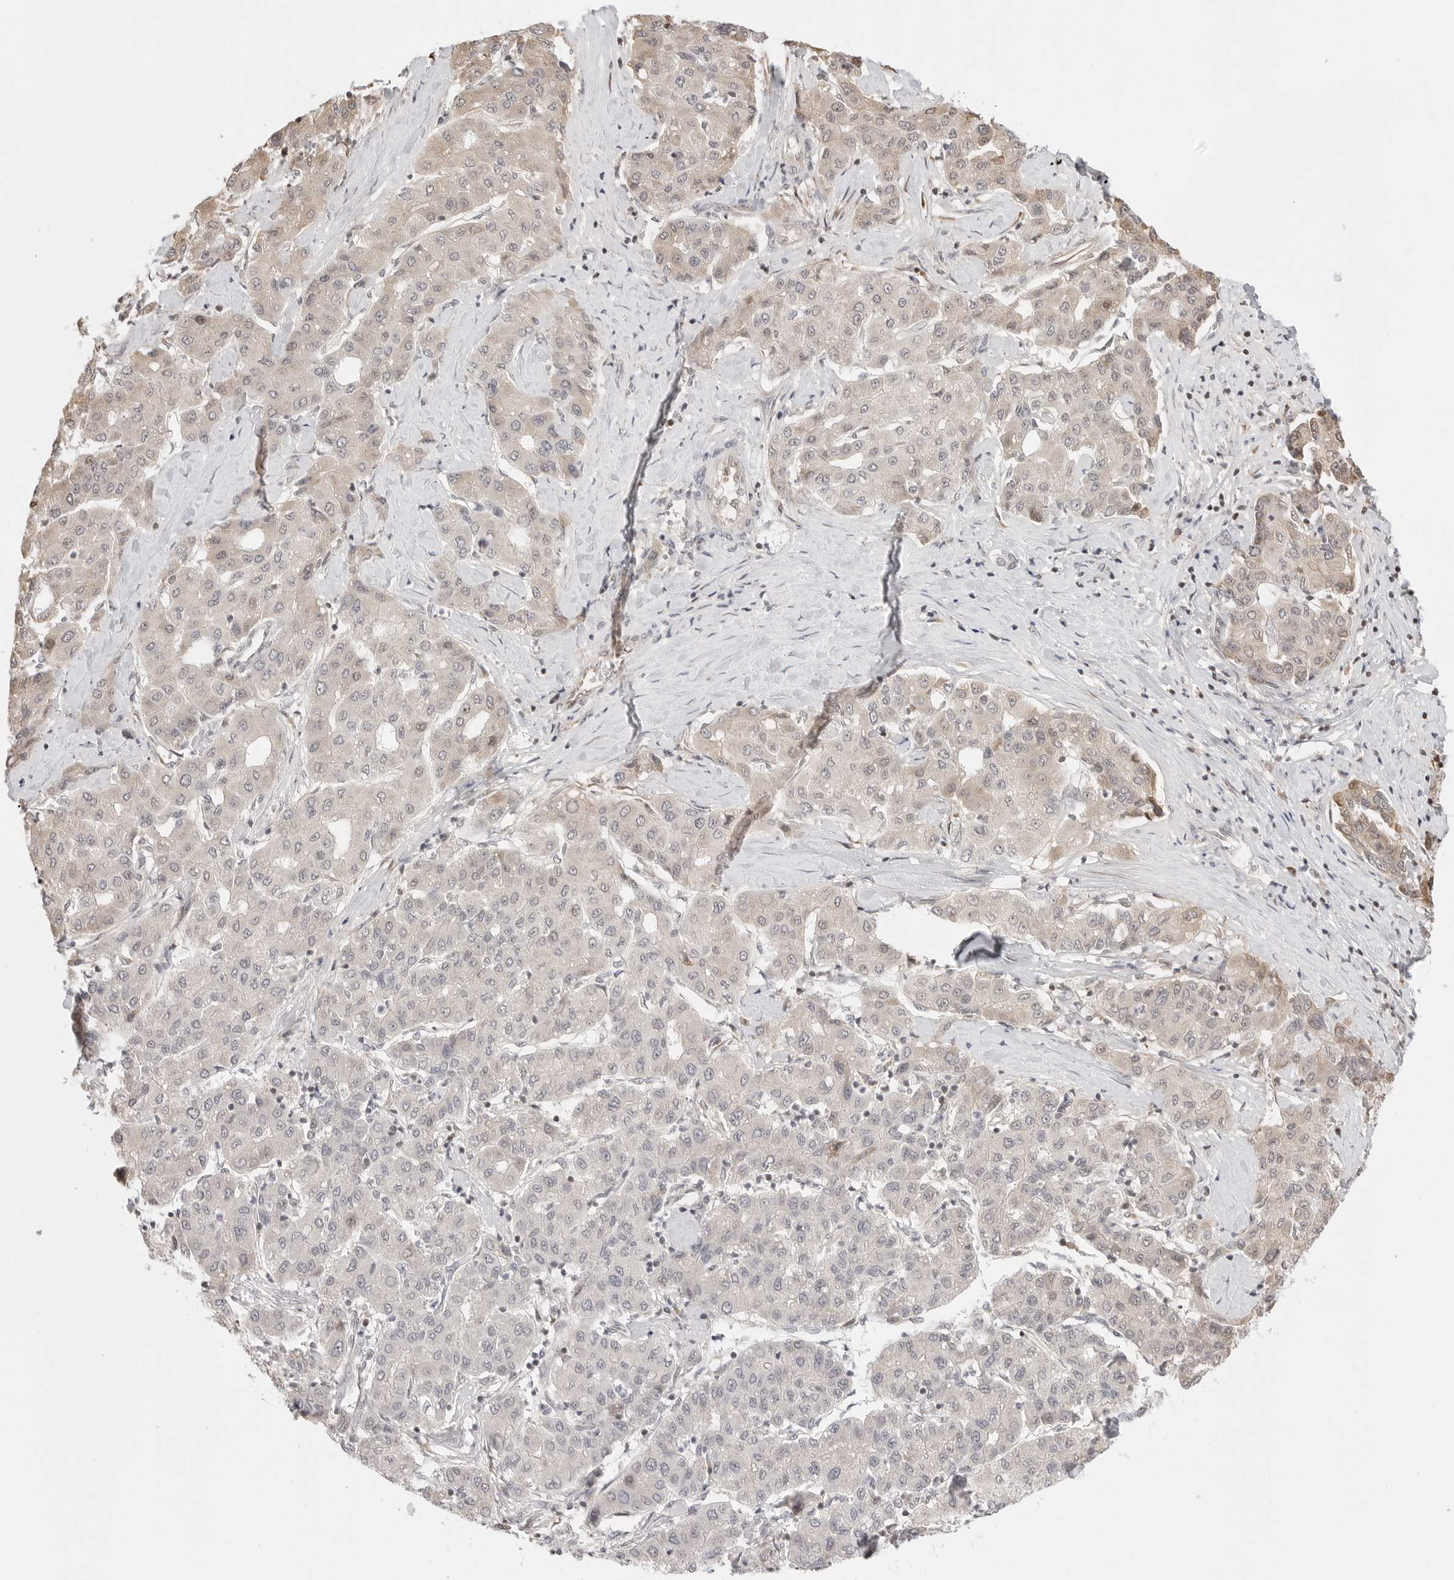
{"staining": {"intensity": "negative", "quantity": "none", "location": "none"}, "tissue": "liver cancer", "cell_type": "Tumor cells", "image_type": "cancer", "snomed": [{"axis": "morphology", "description": "Carcinoma, Hepatocellular, NOS"}, {"axis": "topography", "description": "Liver"}], "caption": "Tumor cells show no significant positivity in liver hepatocellular carcinoma.", "gene": "FKBP14", "patient": {"sex": "male", "age": 65}}